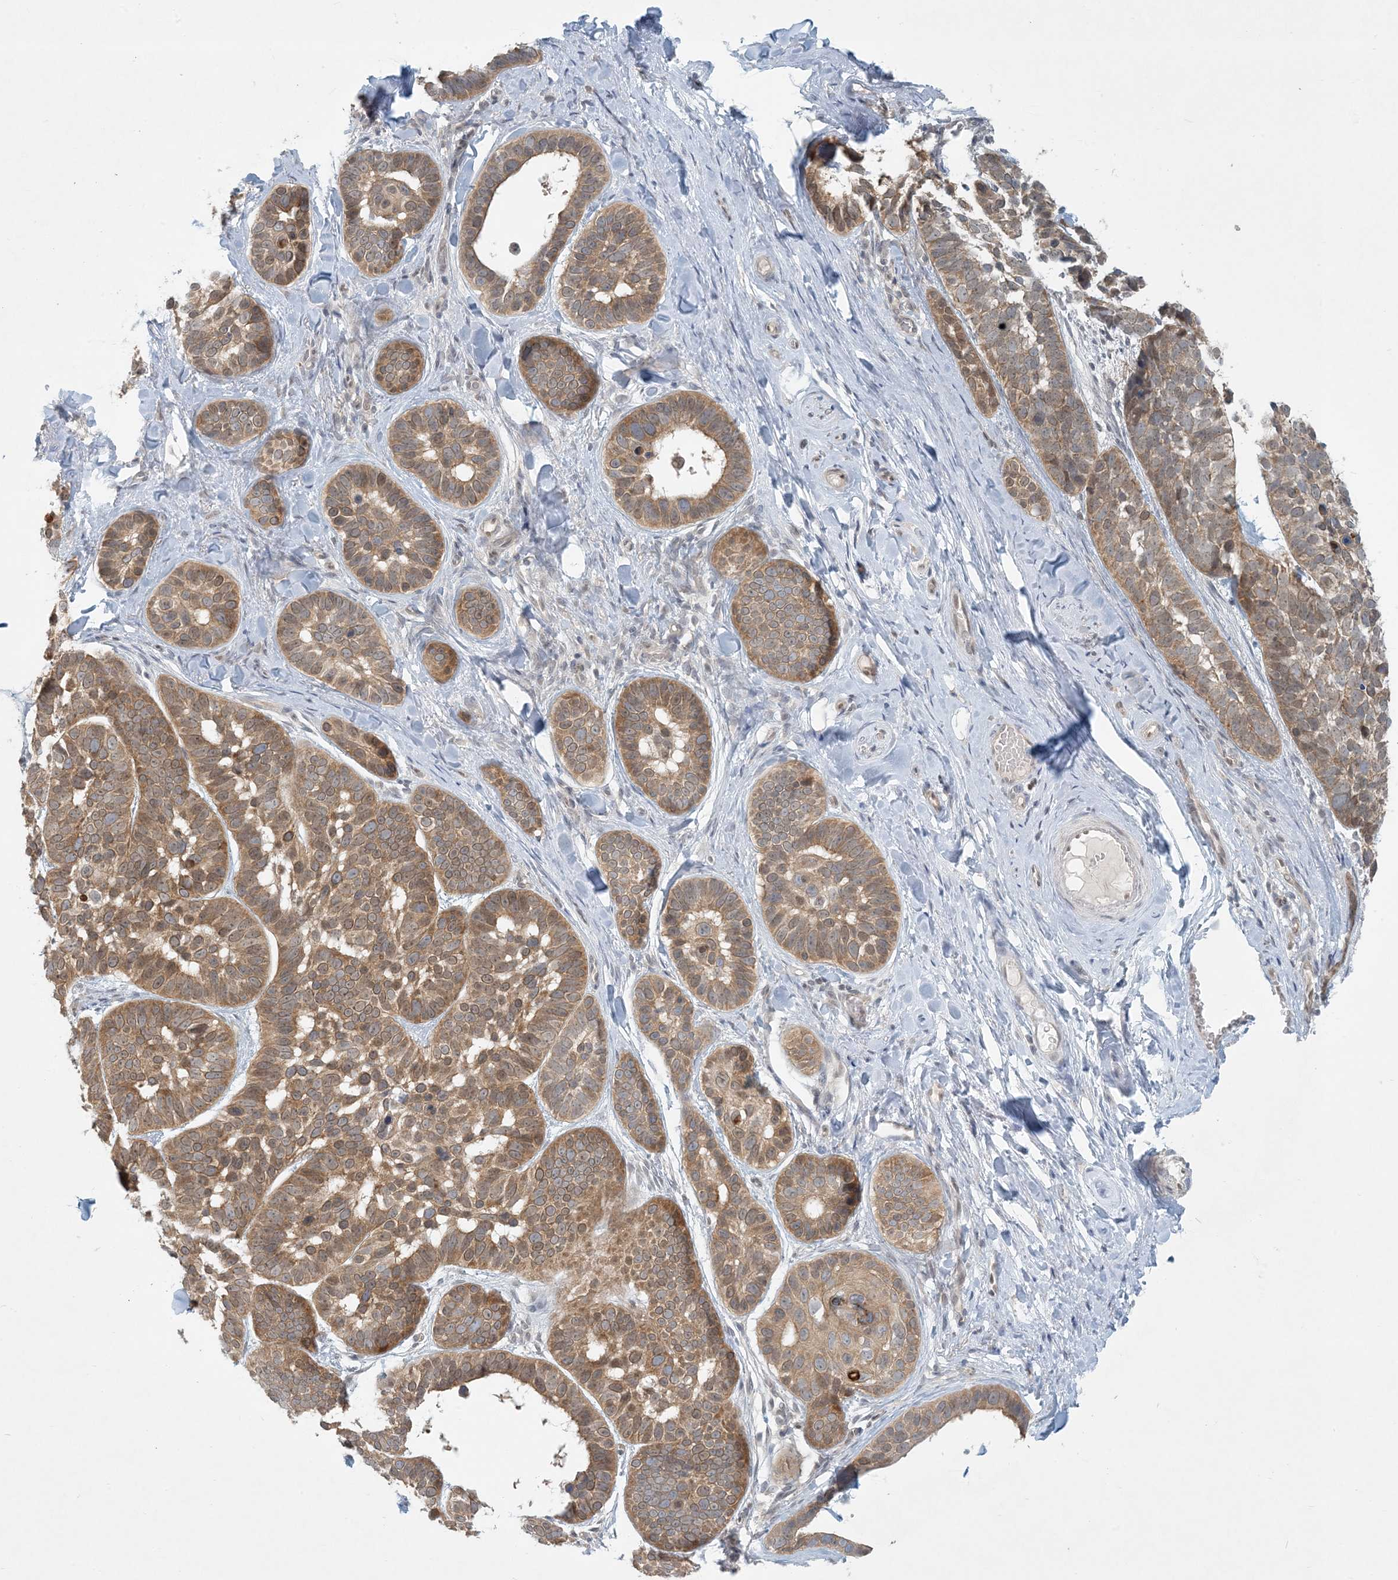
{"staining": {"intensity": "moderate", "quantity": ">75%", "location": "cytoplasmic/membranous"}, "tissue": "skin cancer", "cell_type": "Tumor cells", "image_type": "cancer", "snomed": [{"axis": "morphology", "description": "Basal cell carcinoma"}, {"axis": "topography", "description": "Skin"}], "caption": "This image exhibits IHC staining of skin cancer (basal cell carcinoma), with medium moderate cytoplasmic/membranous expression in approximately >75% of tumor cells.", "gene": "OBI1", "patient": {"sex": "male", "age": 62}}